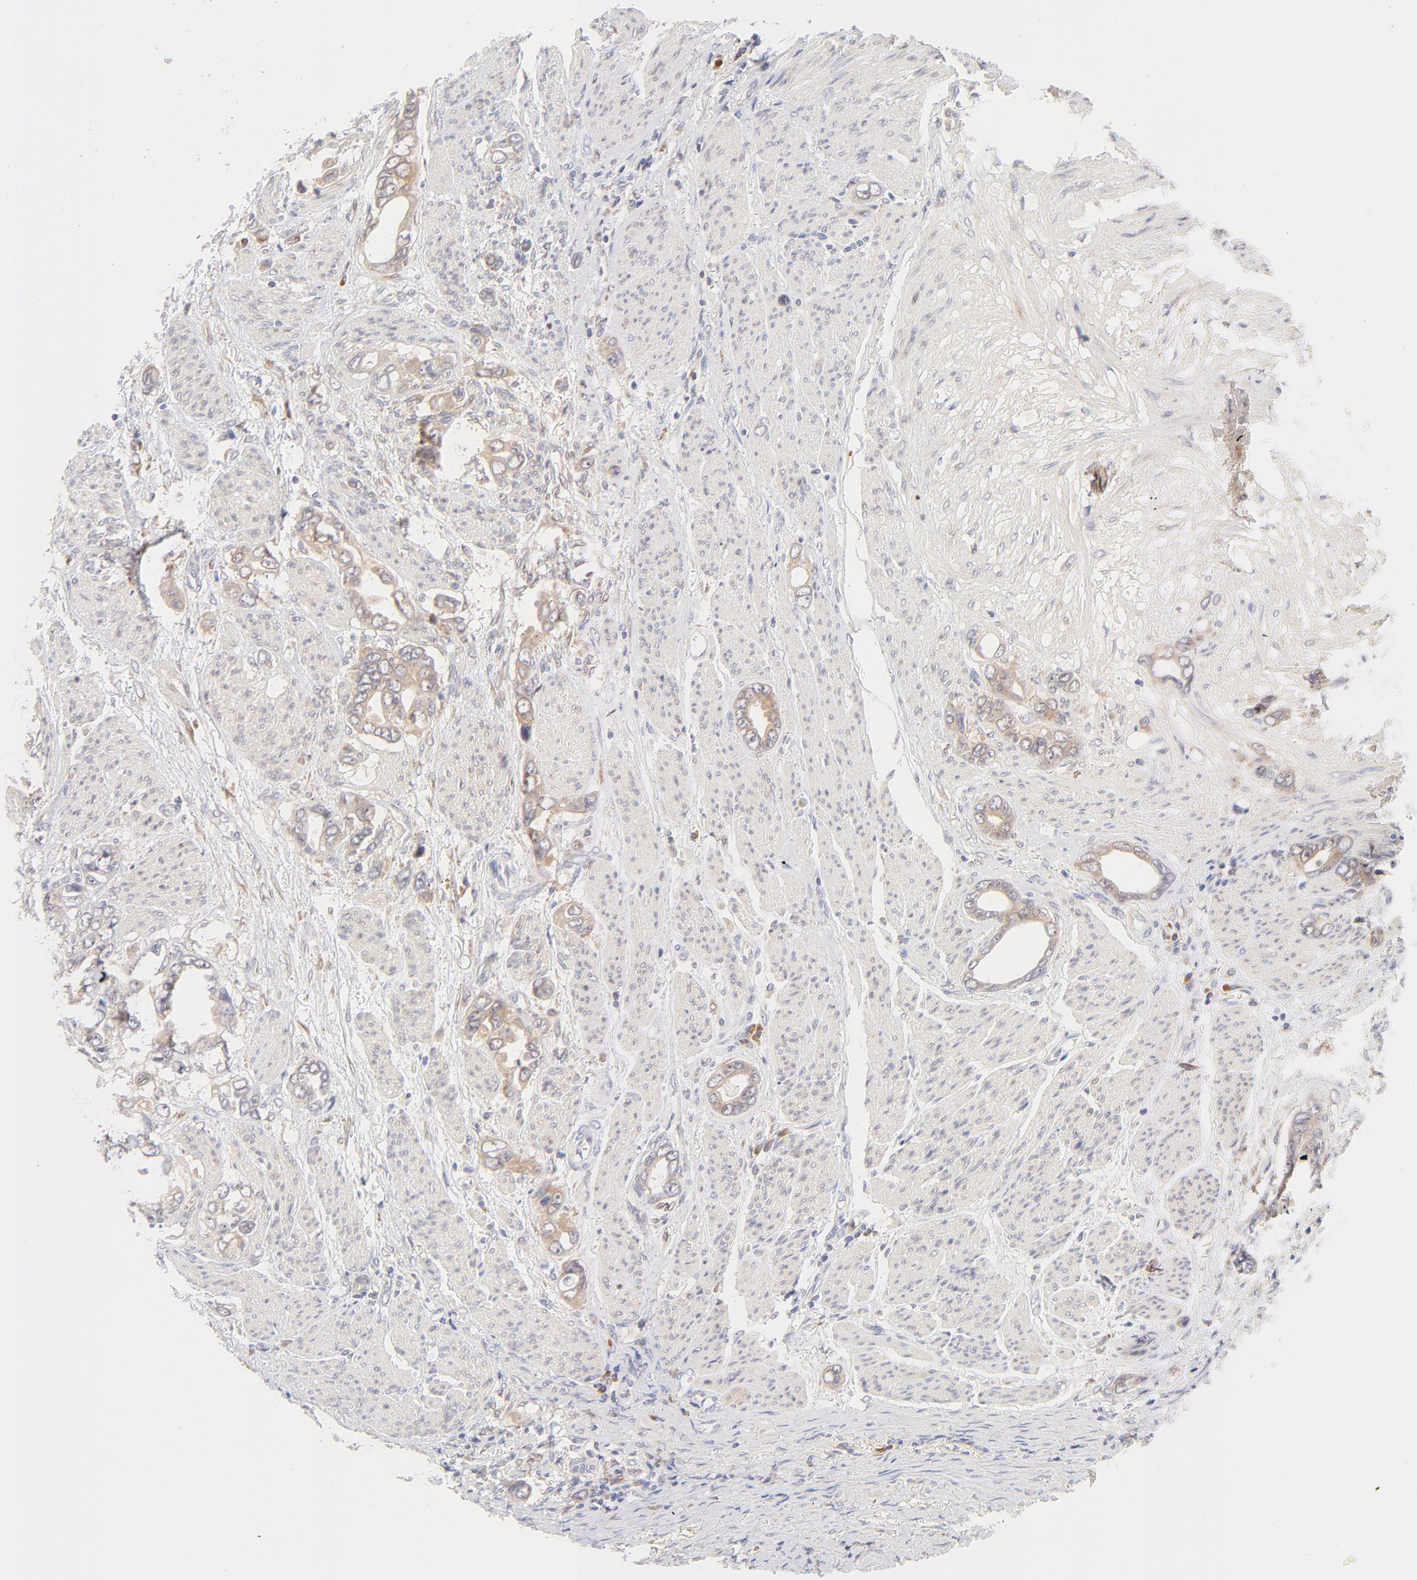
{"staining": {"intensity": "moderate", "quantity": ">75%", "location": "cytoplasmic/membranous"}, "tissue": "stomach cancer", "cell_type": "Tumor cells", "image_type": "cancer", "snomed": [{"axis": "morphology", "description": "Adenocarcinoma, NOS"}, {"axis": "topography", "description": "Stomach"}], "caption": "Stomach cancer tissue displays moderate cytoplasmic/membranous expression in approximately >75% of tumor cells The staining was performed using DAB, with brown indicating positive protein expression. Nuclei are stained blue with hematoxylin.", "gene": "RPS6KA1", "patient": {"sex": "male", "age": 78}}